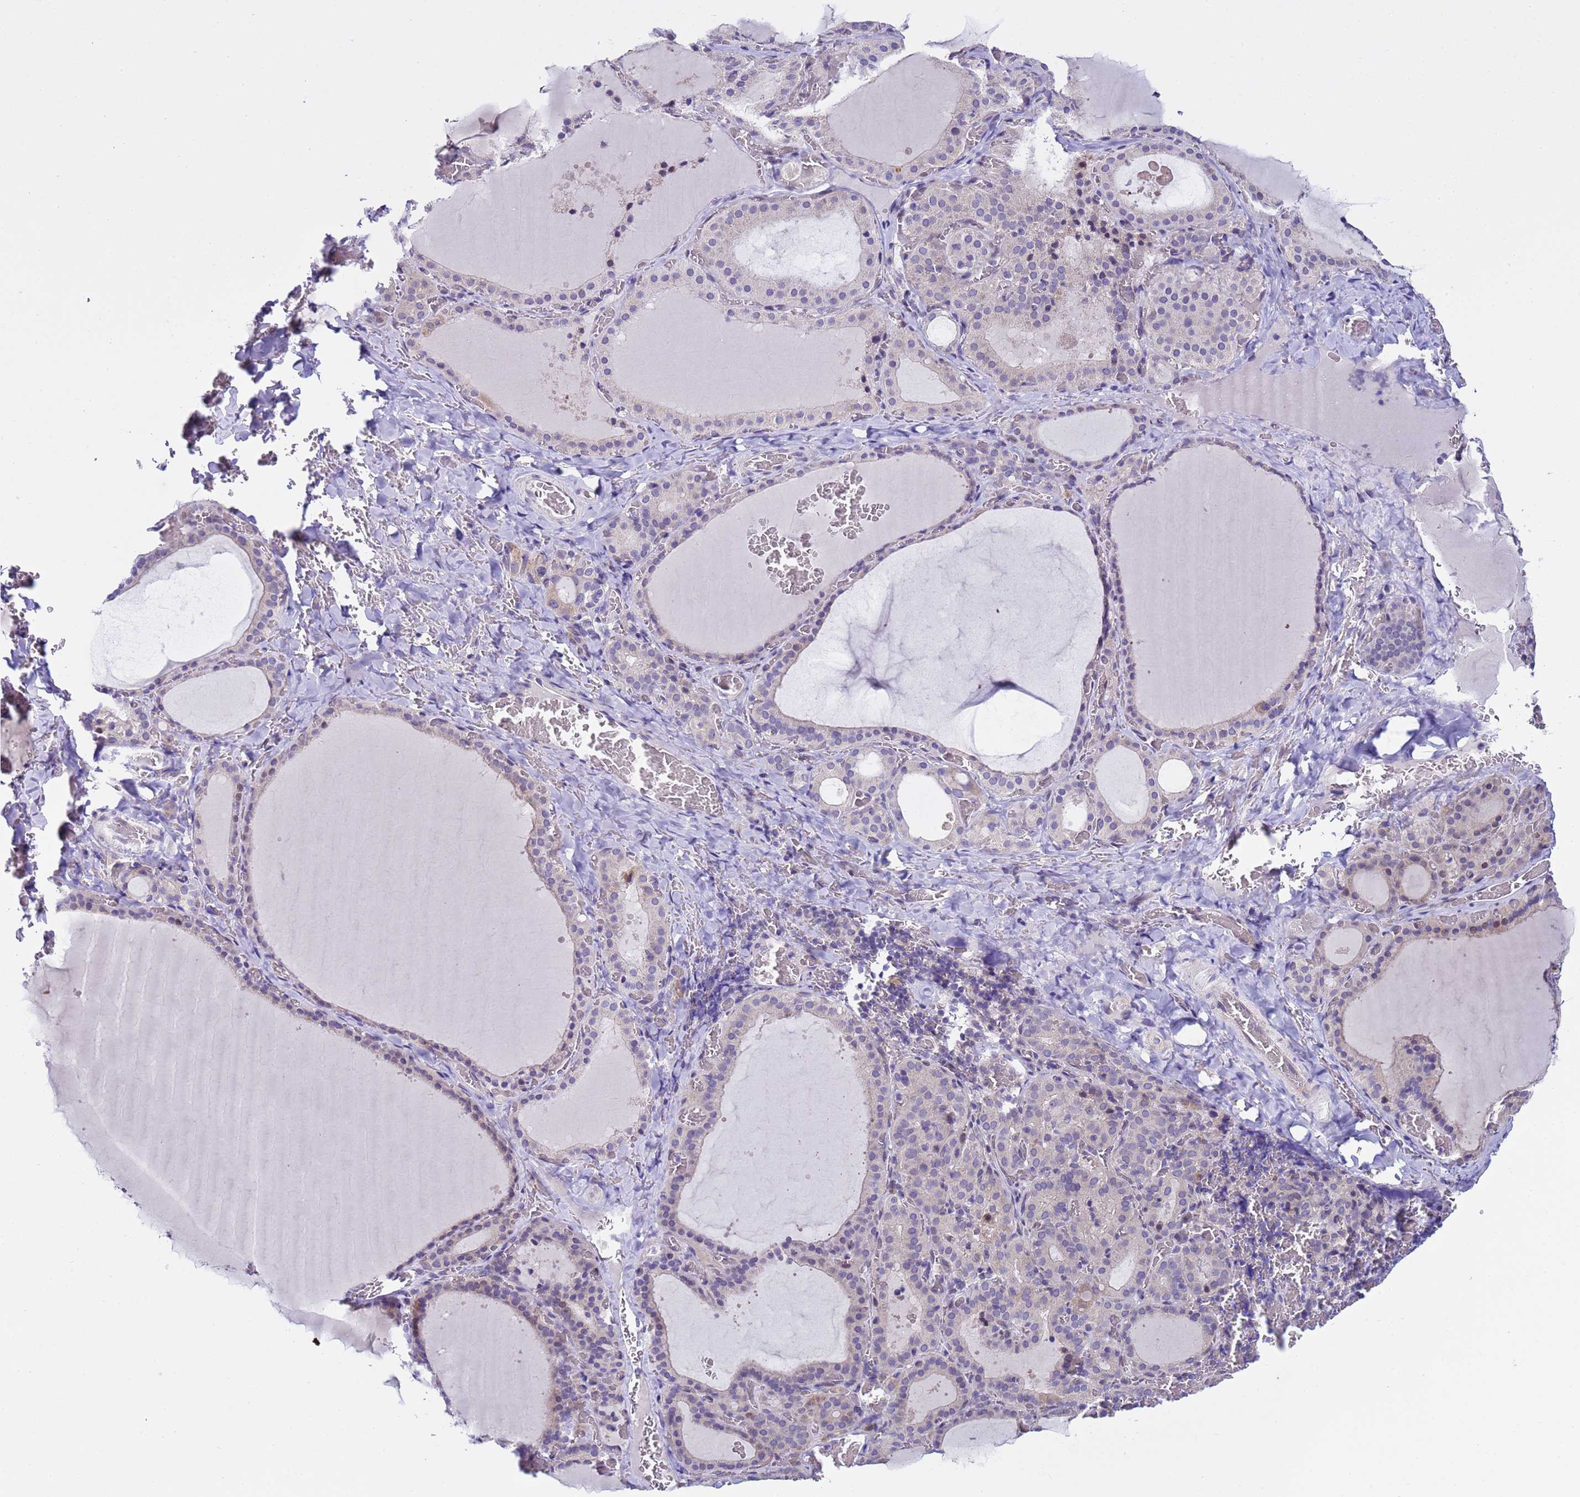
{"staining": {"intensity": "weak", "quantity": "25%-75%", "location": "cytoplasmic/membranous"}, "tissue": "thyroid gland", "cell_type": "Glandular cells", "image_type": "normal", "snomed": [{"axis": "morphology", "description": "Normal tissue, NOS"}, {"axis": "topography", "description": "Thyroid gland"}], "caption": "Glandular cells show low levels of weak cytoplasmic/membranous staining in approximately 25%-75% of cells in benign human thyroid gland. The protein of interest is stained brown, and the nuclei are stained in blue (DAB IHC with brightfield microscopy, high magnification).", "gene": "IGSF11", "patient": {"sex": "female", "age": 39}}